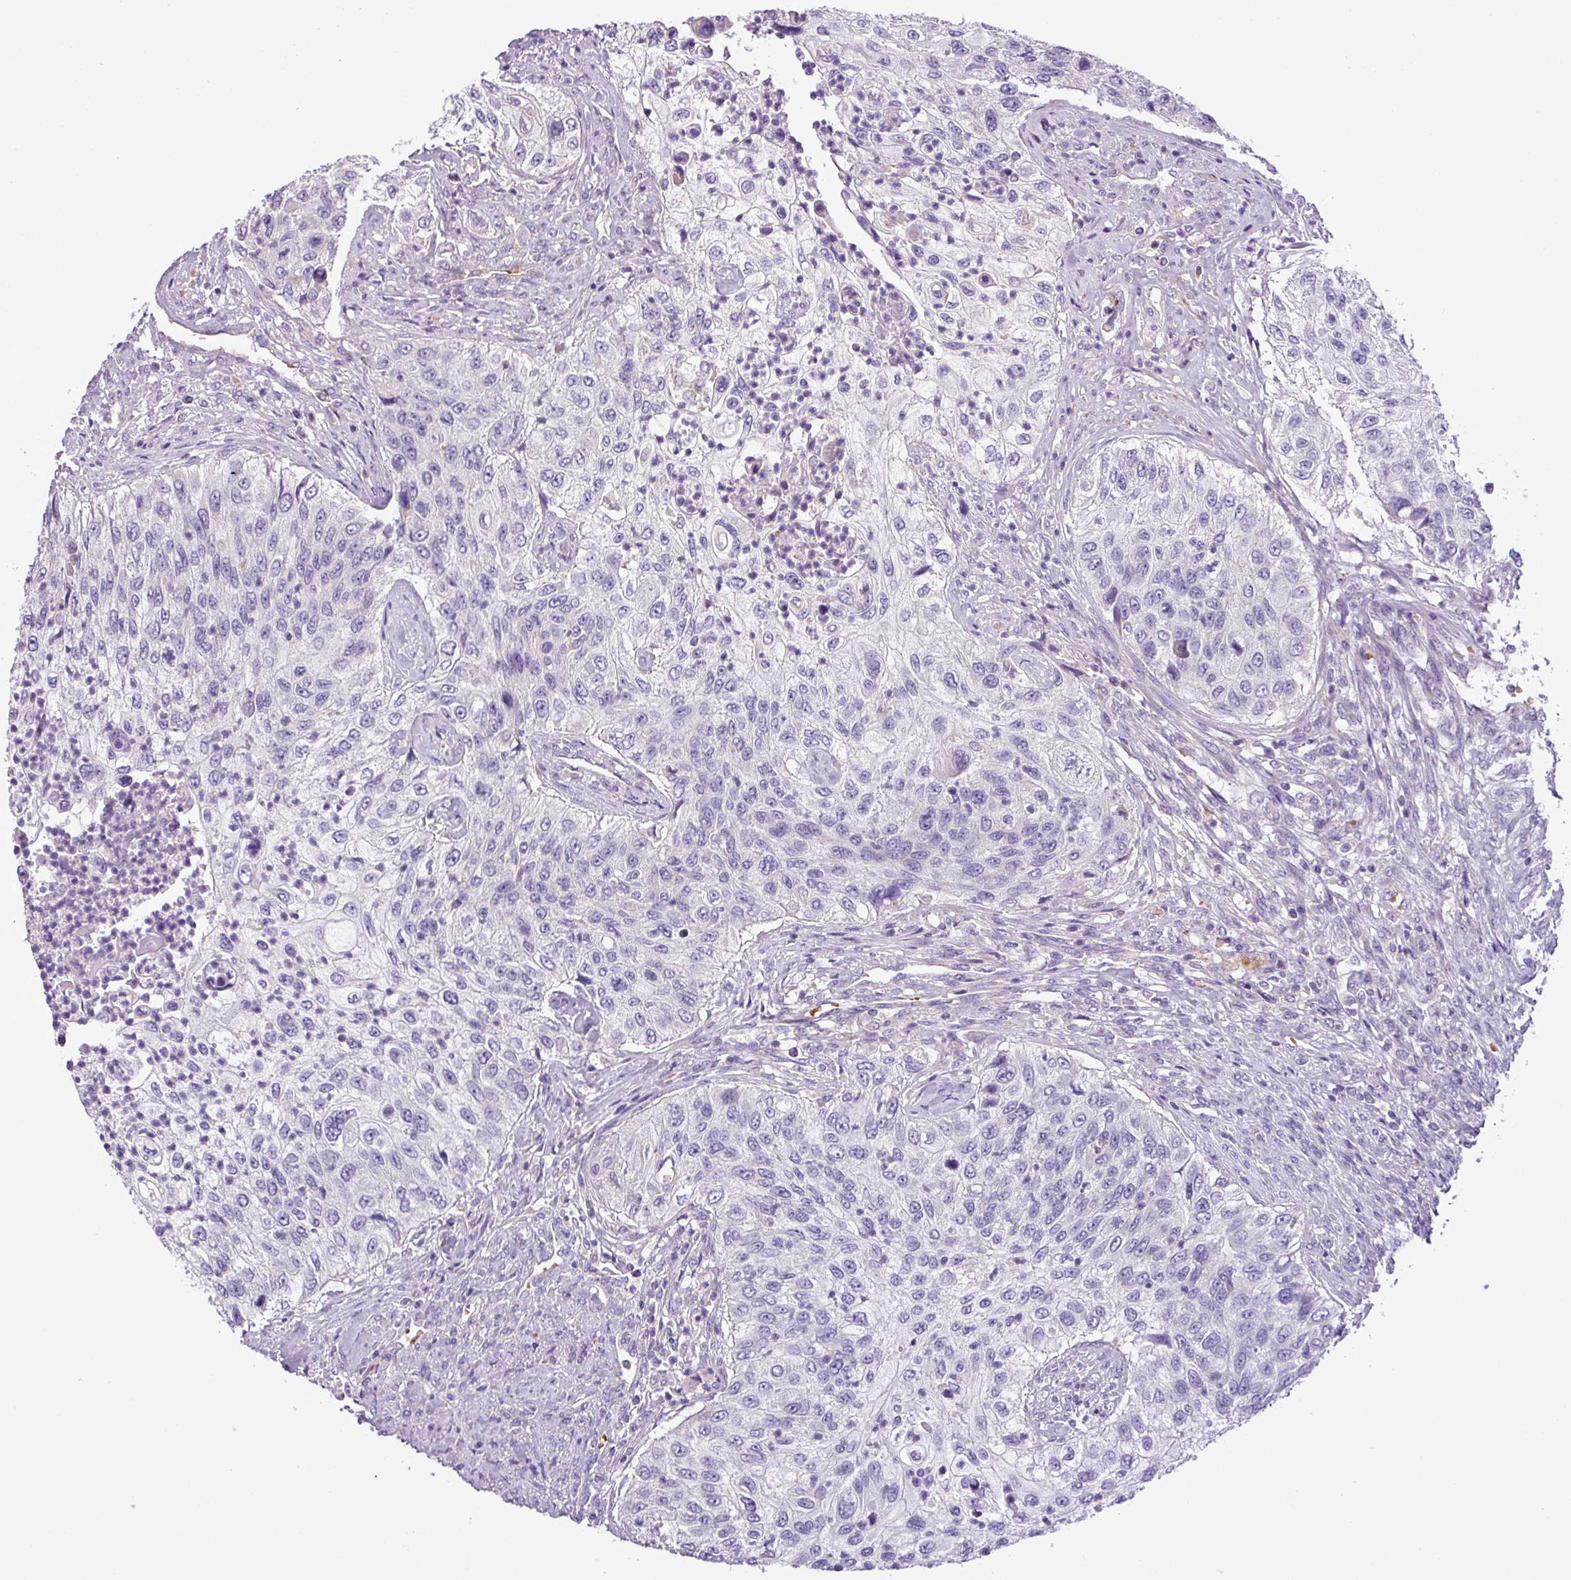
{"staining": {"intensity": "negative", "quantity": "none", "location": "none"}, "tissue": "urothelial cancer", "cell_type": "Tumor cells", "image_type": "cancer", "snomed": [{"axis": "morphology", "description": "Urothelial carcinoma, High grade"}, {"axis": "topography", "description": "Urinary bladder"}], "caption": "The image displays no staining of tumor cells in urothelial cancer.", "gene": "FAM183A", "patient": {"sex": "female", "age": 60}}